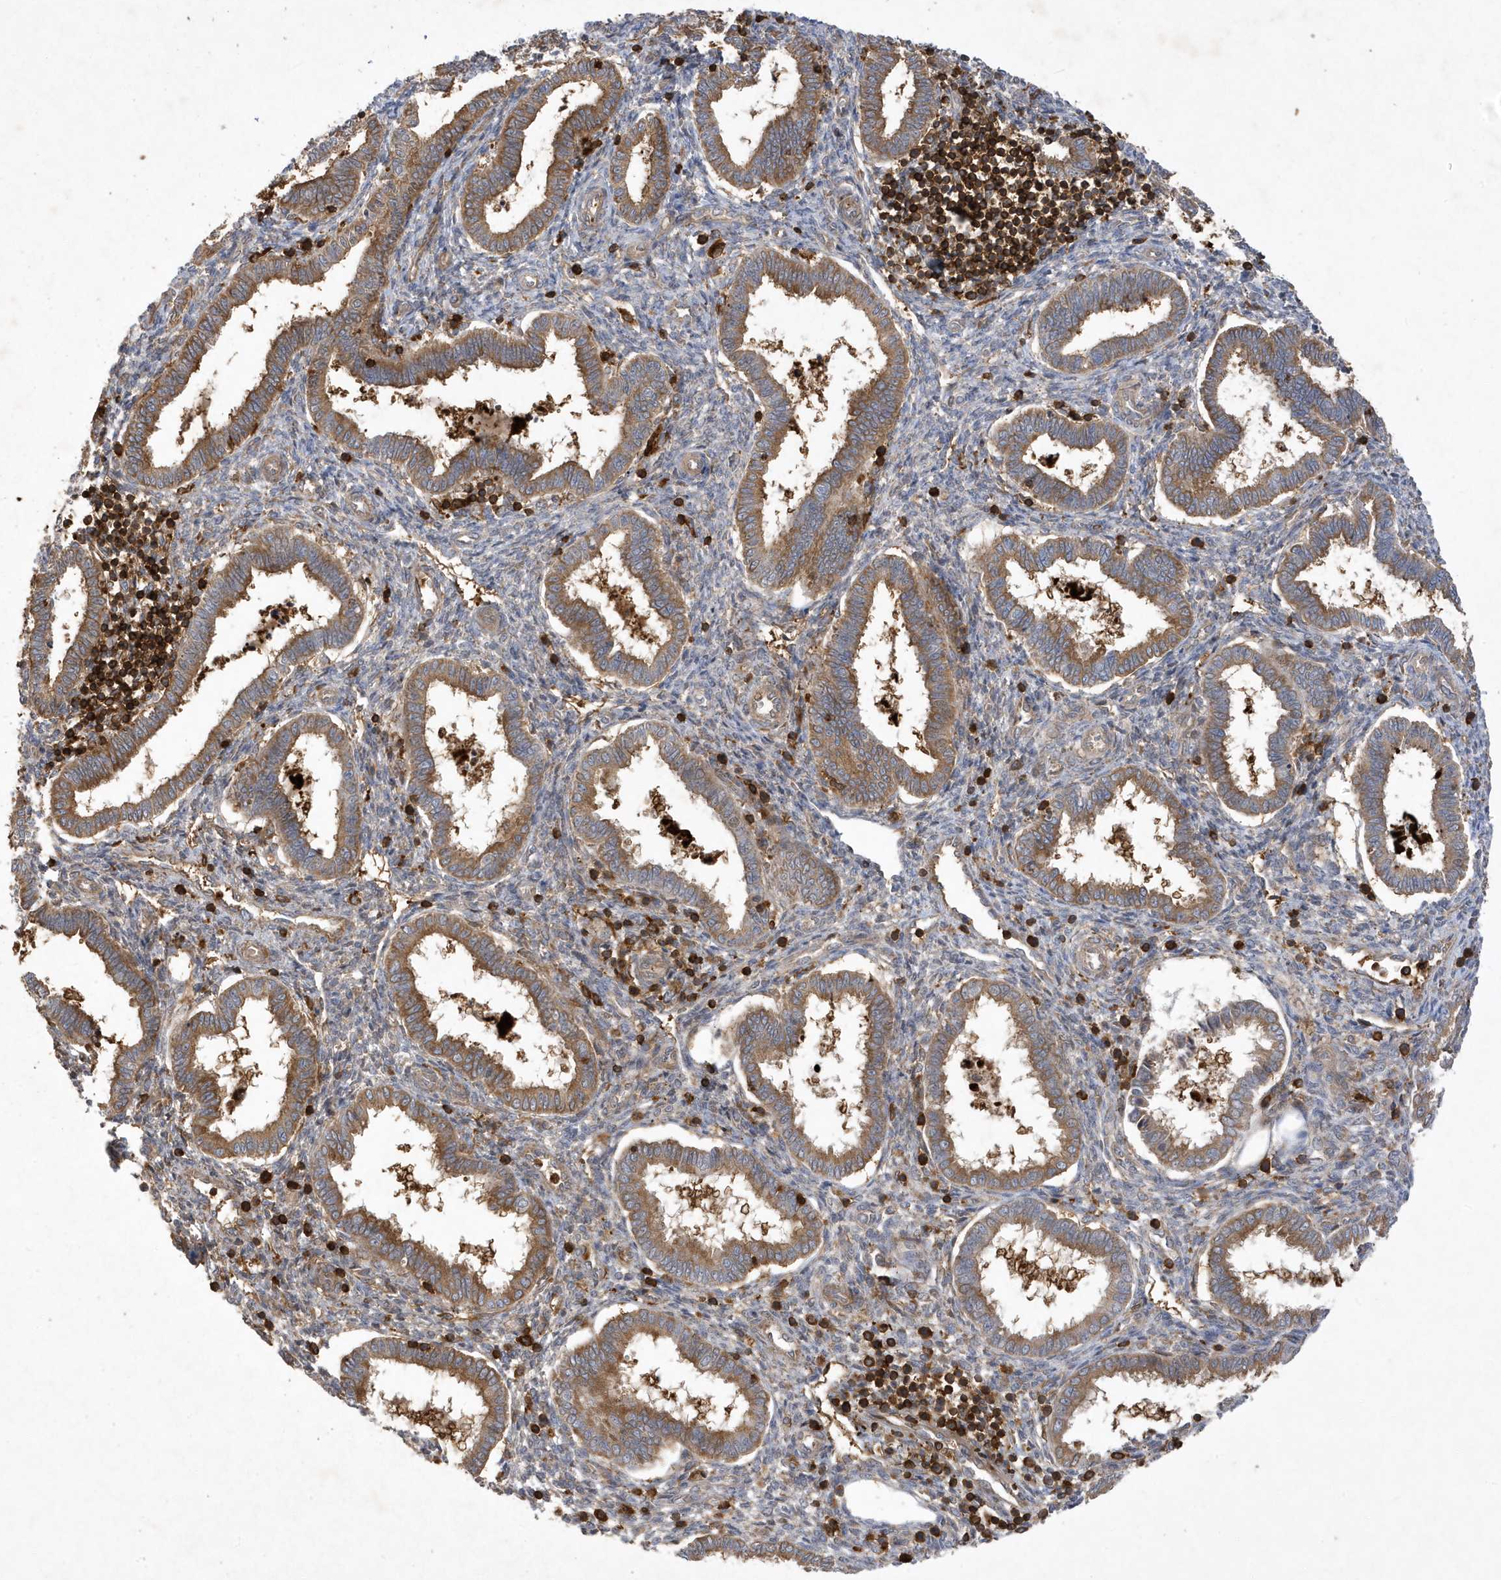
{"staining": {"intensity": "moderate", "quantity": "25%-75%", "location": "cytoplasmic/membranous"}, "tissue": "endometrium", "cell_type": "Cells in endometrial stroma", "image_type": "normal", "snomed": [{"axis": "morphology", "description": "Normal tissue, NOS"}, {"axis": "topography", "description": "Endometrium"}], "caption": "A brown stain shows moderate cytoplasmic/membranous expression of a protein in cells in endometrial stroma of normal human endometrium. (DAB (3,3'-diaminobenzidine) IHC, brown staining for protein, blue staining for nuclei).", "gene": "LAPTM4A", "patient": {"sex": "female", "age": 24}}